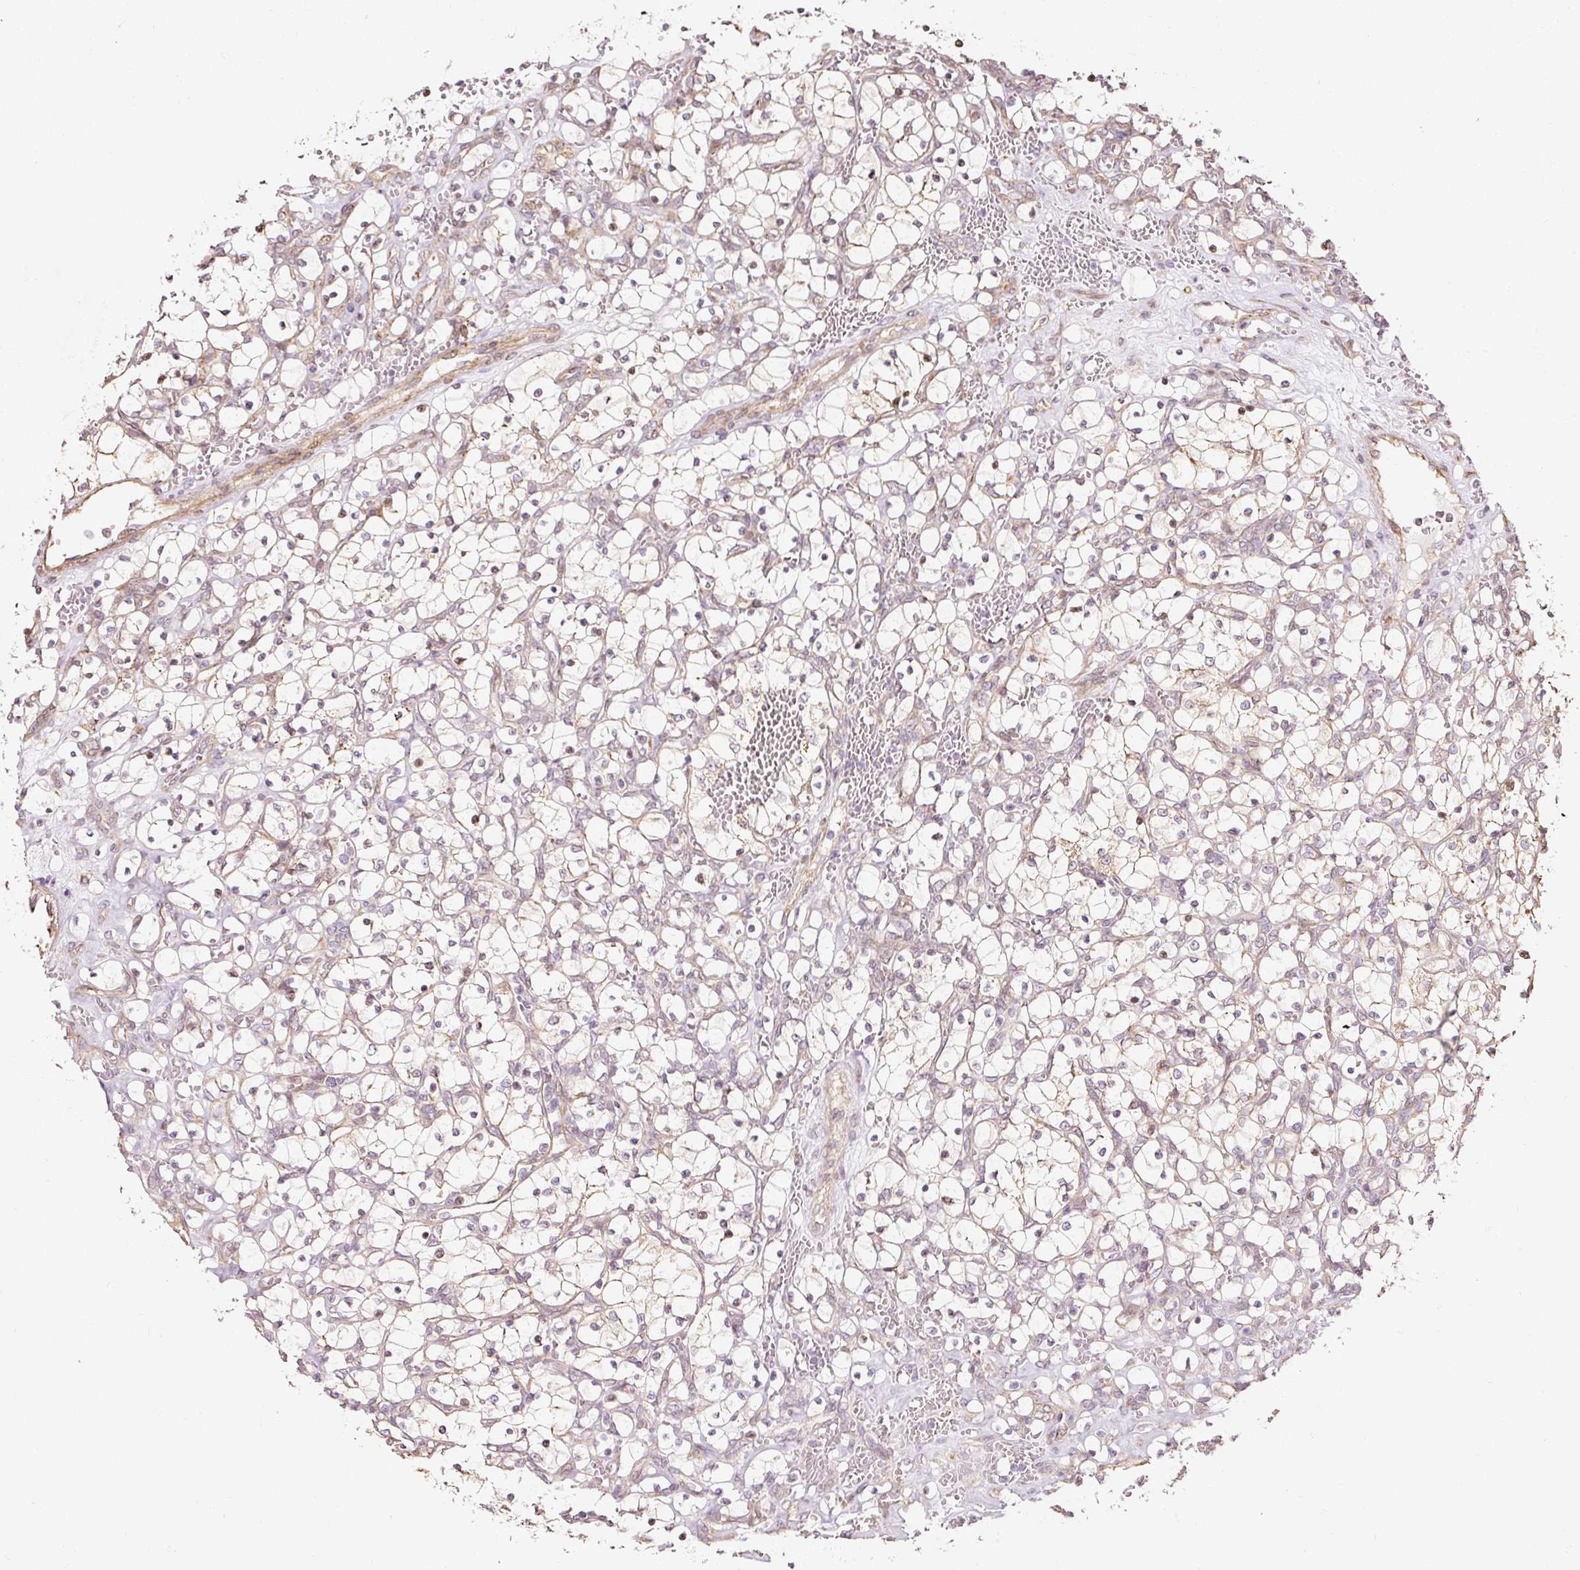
{"staining": {"intensity": "negative", "quantity": "none", "location": "none"}, "tissue": "renal cancer", "cell_type": "Tumor cells", "image_type": "cancer", "snomed": [{"axis": "morphology", "description": "Adenocarcinoma, NOS"}, {"axis": "topography", "description": "Kidney"}], "caption": "The IHC image has no significant staining in tumor cells of renal cancer (adenocarcinoma) tissue. Nuclei are stained in blue.", "gene": "ETF1", "patient": {"sex": "female", "age": 69}}